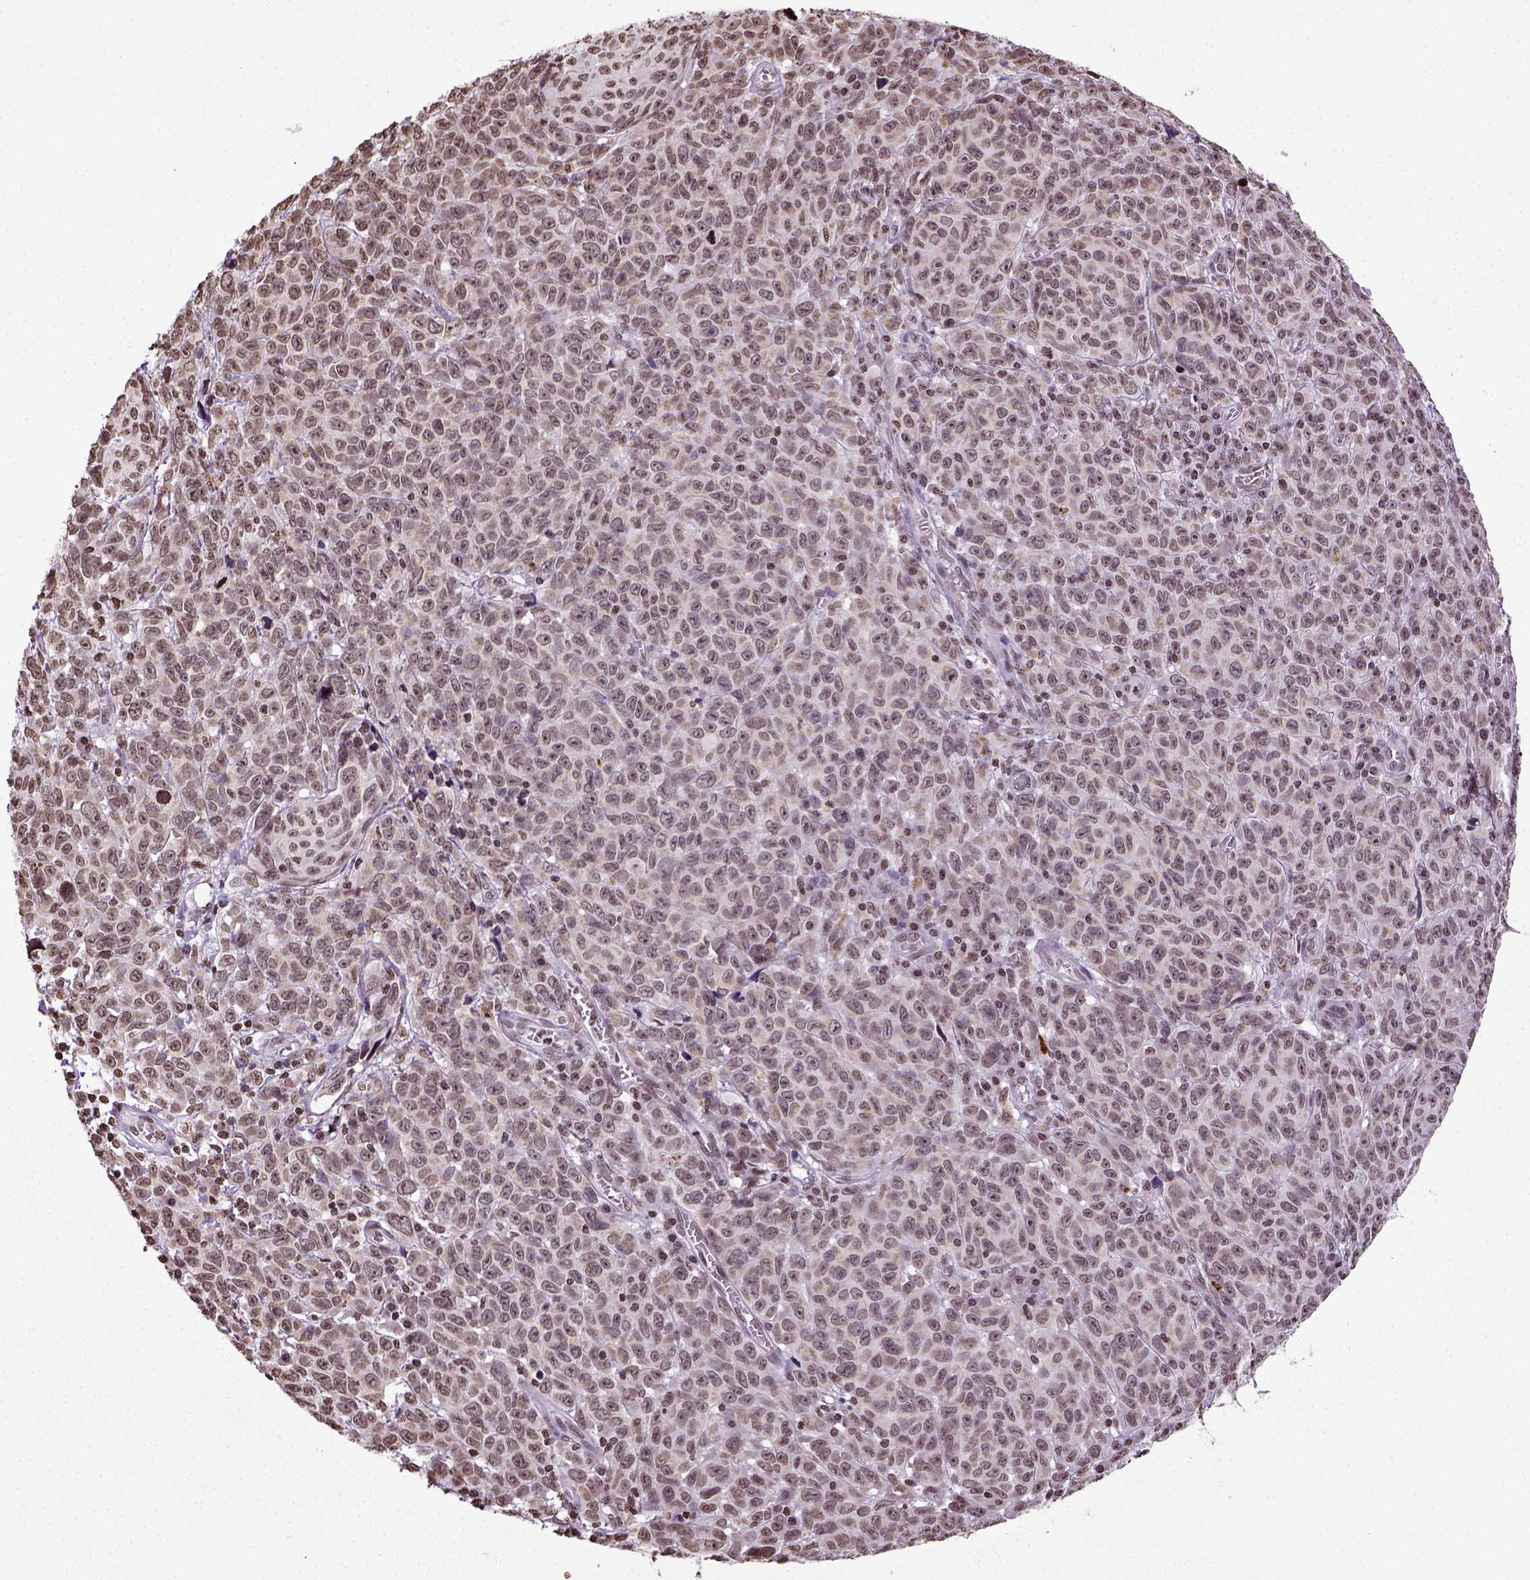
{"staining": {"intensity": "weak", "quantity": ">75%", "location": "nuclear"}, "tissue": "melanoma", "cell_type": "Tumor cells", "image_type": "cancer", "snomed": [{"axis": "morphology", "description": "Malignant melanoma, NOS"}, {"axis": "topography", "description": "Vulva, labia, clitoris and Bartholin´s gland, NO"}], "caption": "The histopathology image exhibits immunohistochemical staining of melanoma. There is weak nuclear staining is present in approximately >75% of tumor cells.", "gene": "ZNF75D", "patient": {"sex": "female", "age": 75}}